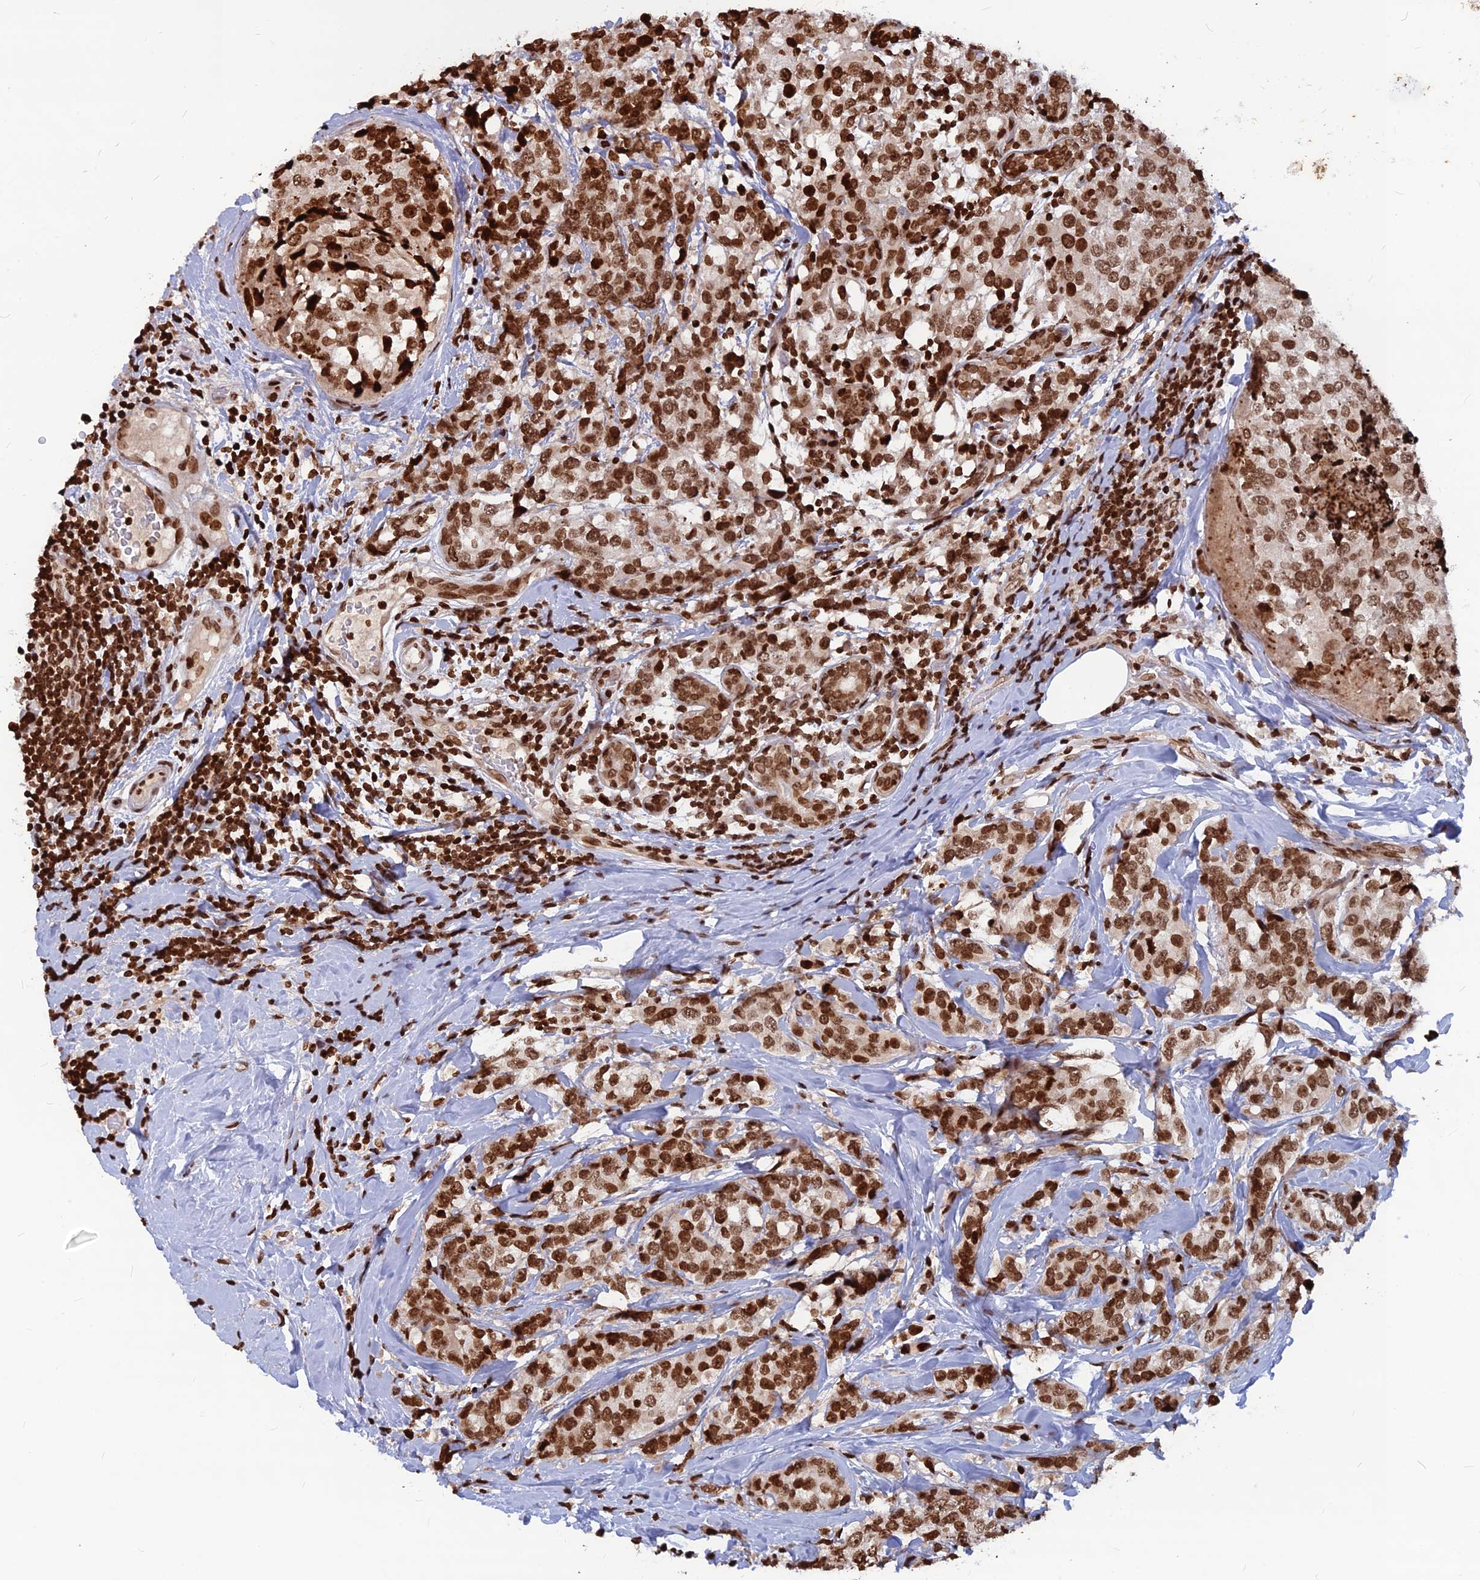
{"staining": {"intensity": "strong", "quantity": ">75%", "location": "nuclear"}, "tissue": "breast cancer", "cell_type": "Tumor cells", "image_type": "cancer", "snomed": [{"axis": "morphology", "description": "Lobular carcinoma"}, {"axis": "topography", "description": "Breast"}], "caption": "The histopathology image demonstrates immunohistochemical staining of lobular carcinoma (breast). There is strong nuclear expression is appreciated in about >75% of tumor cells.", "gene": "TET2", "patient": {"sex": "female", "age": 59}}